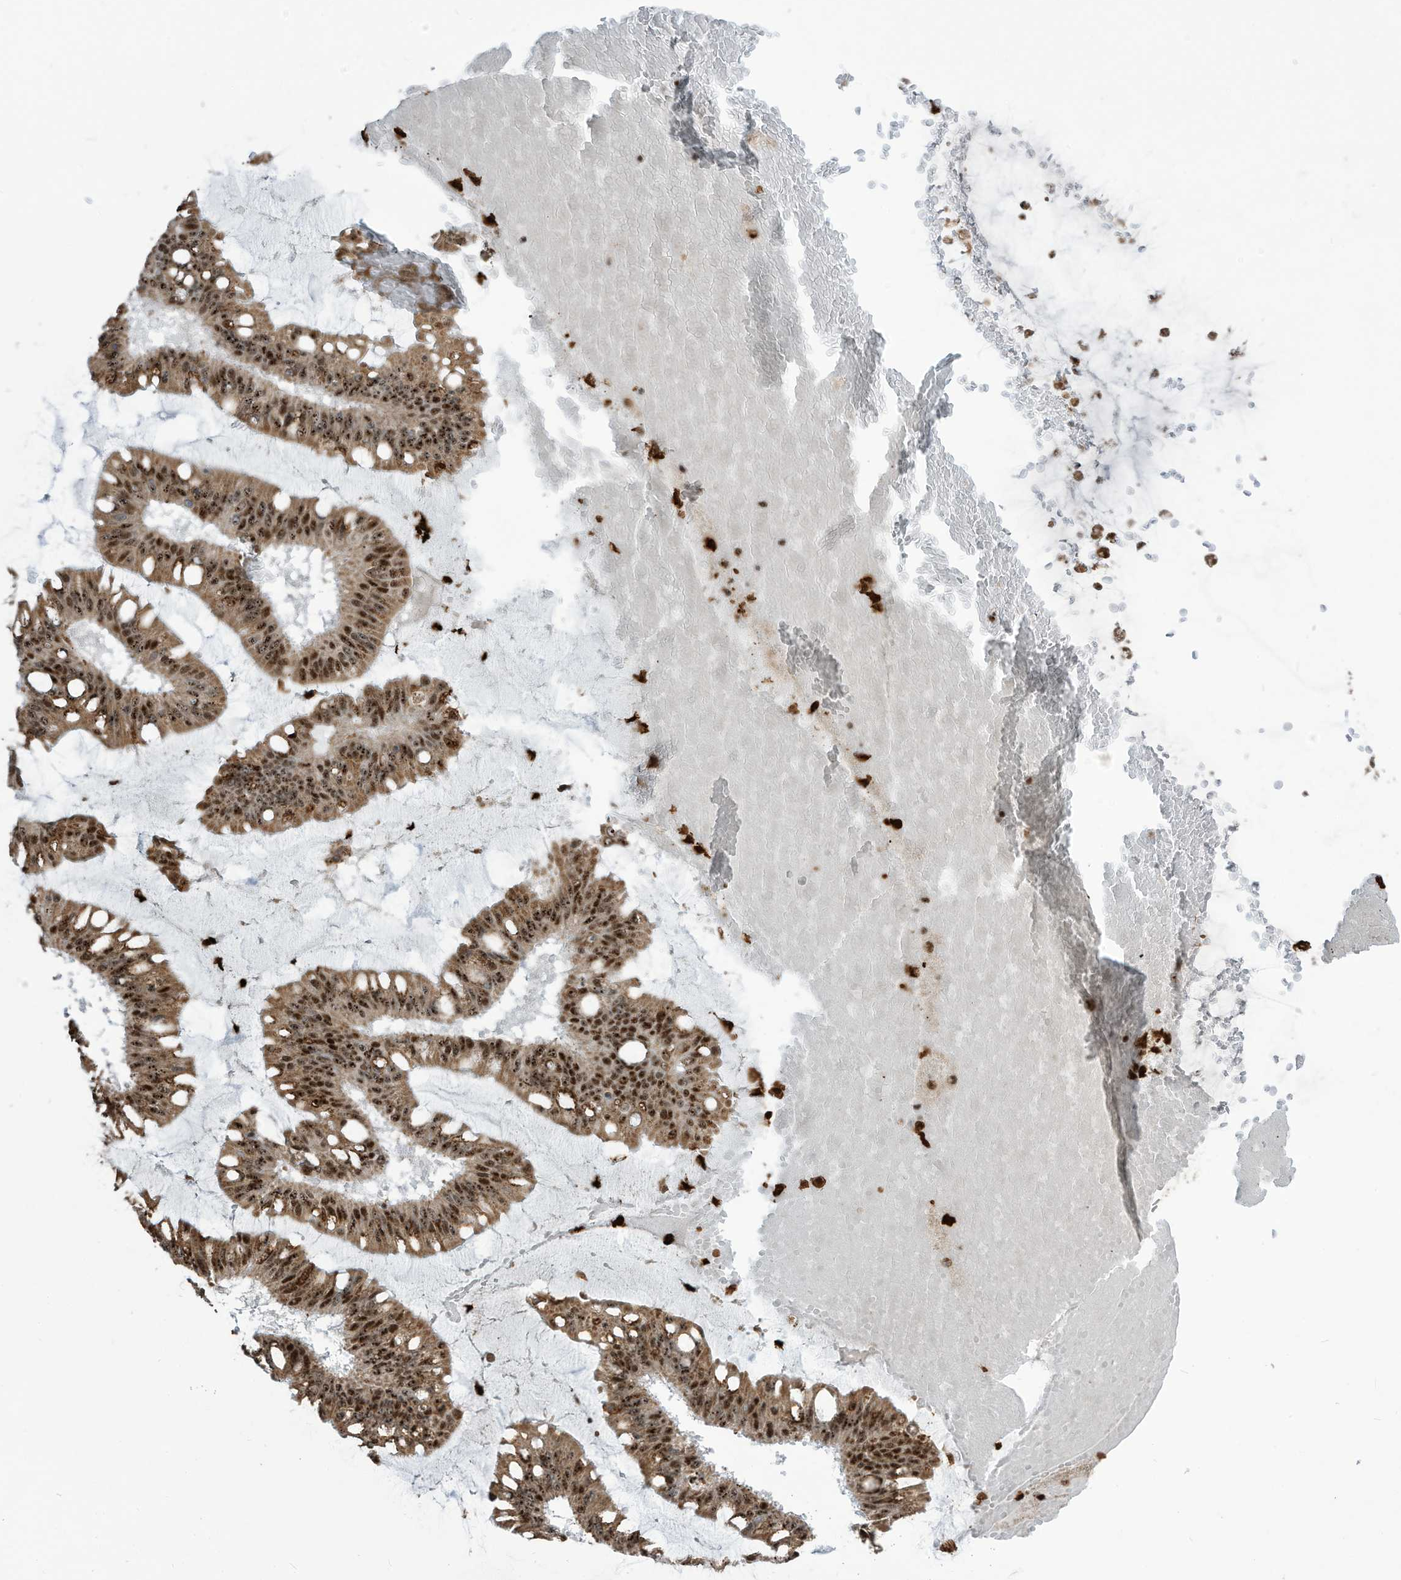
{"staining": {"intensity": "strong", "quantity": ">75%", "location": "cytoplasmic/membranous,nuclear"}, "tissue": "ovarian cancer", "cell_type": "Tumor cells", "image_type": "cancer", "snomed": [{"axis": "morphology", "description": "Cystadenocarcinoma, mucinous, NOS"}, {"axis": "topography", "description": "Ovary"}], "caption": "Protein expression by immunohistochemistry shows strong cytoplasmic/membranous and nuclear expression in approximately >75% of tumor cells in ovarian cancer. (IHC, brightfield microscopy, high magnification).", "gene": "LBH", "patient": {"sex": "female", "age": 73}}